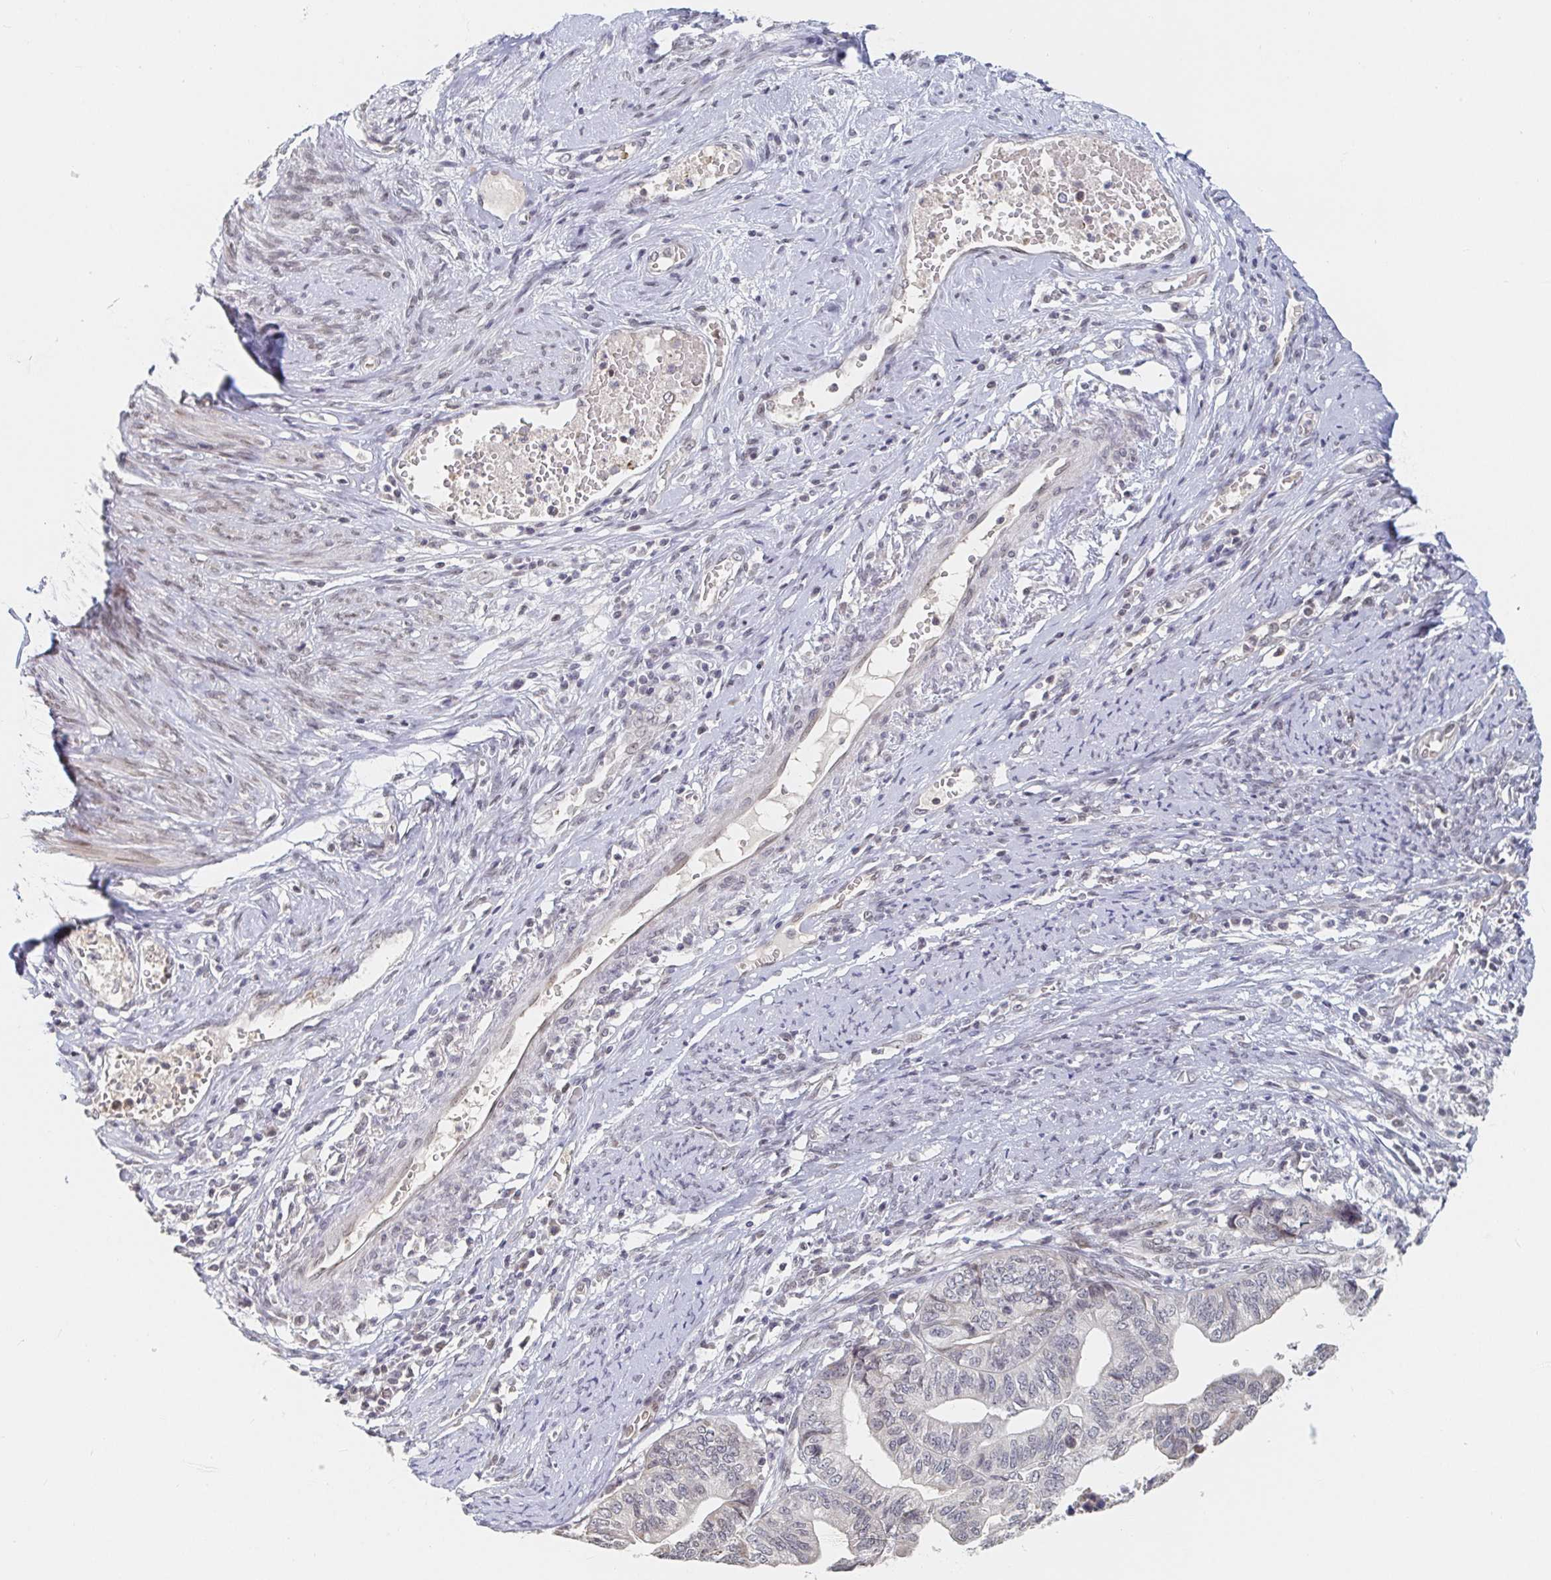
{"staining": {"intensity": "negative", "quantity": "none", "location": "none"}, "tissue": "endometrial cancer", "cell_type": "Tumor cells", "image_type": "cancer", "snomed": [{"axis": "morphology", "description": "Adenocarcinoma, NOS"}, {"axis": "topography", "description": "Endometrium"}], "caption": "Immunohistochemistry (IHC) image of neoplastic tissue: human endometrial cancer (adenocarcinoma) stained with DAB reveals no significant protein staining in tumor cells.", "gene": "CHD2", "patient": {"sex": "female", "age": 65}}